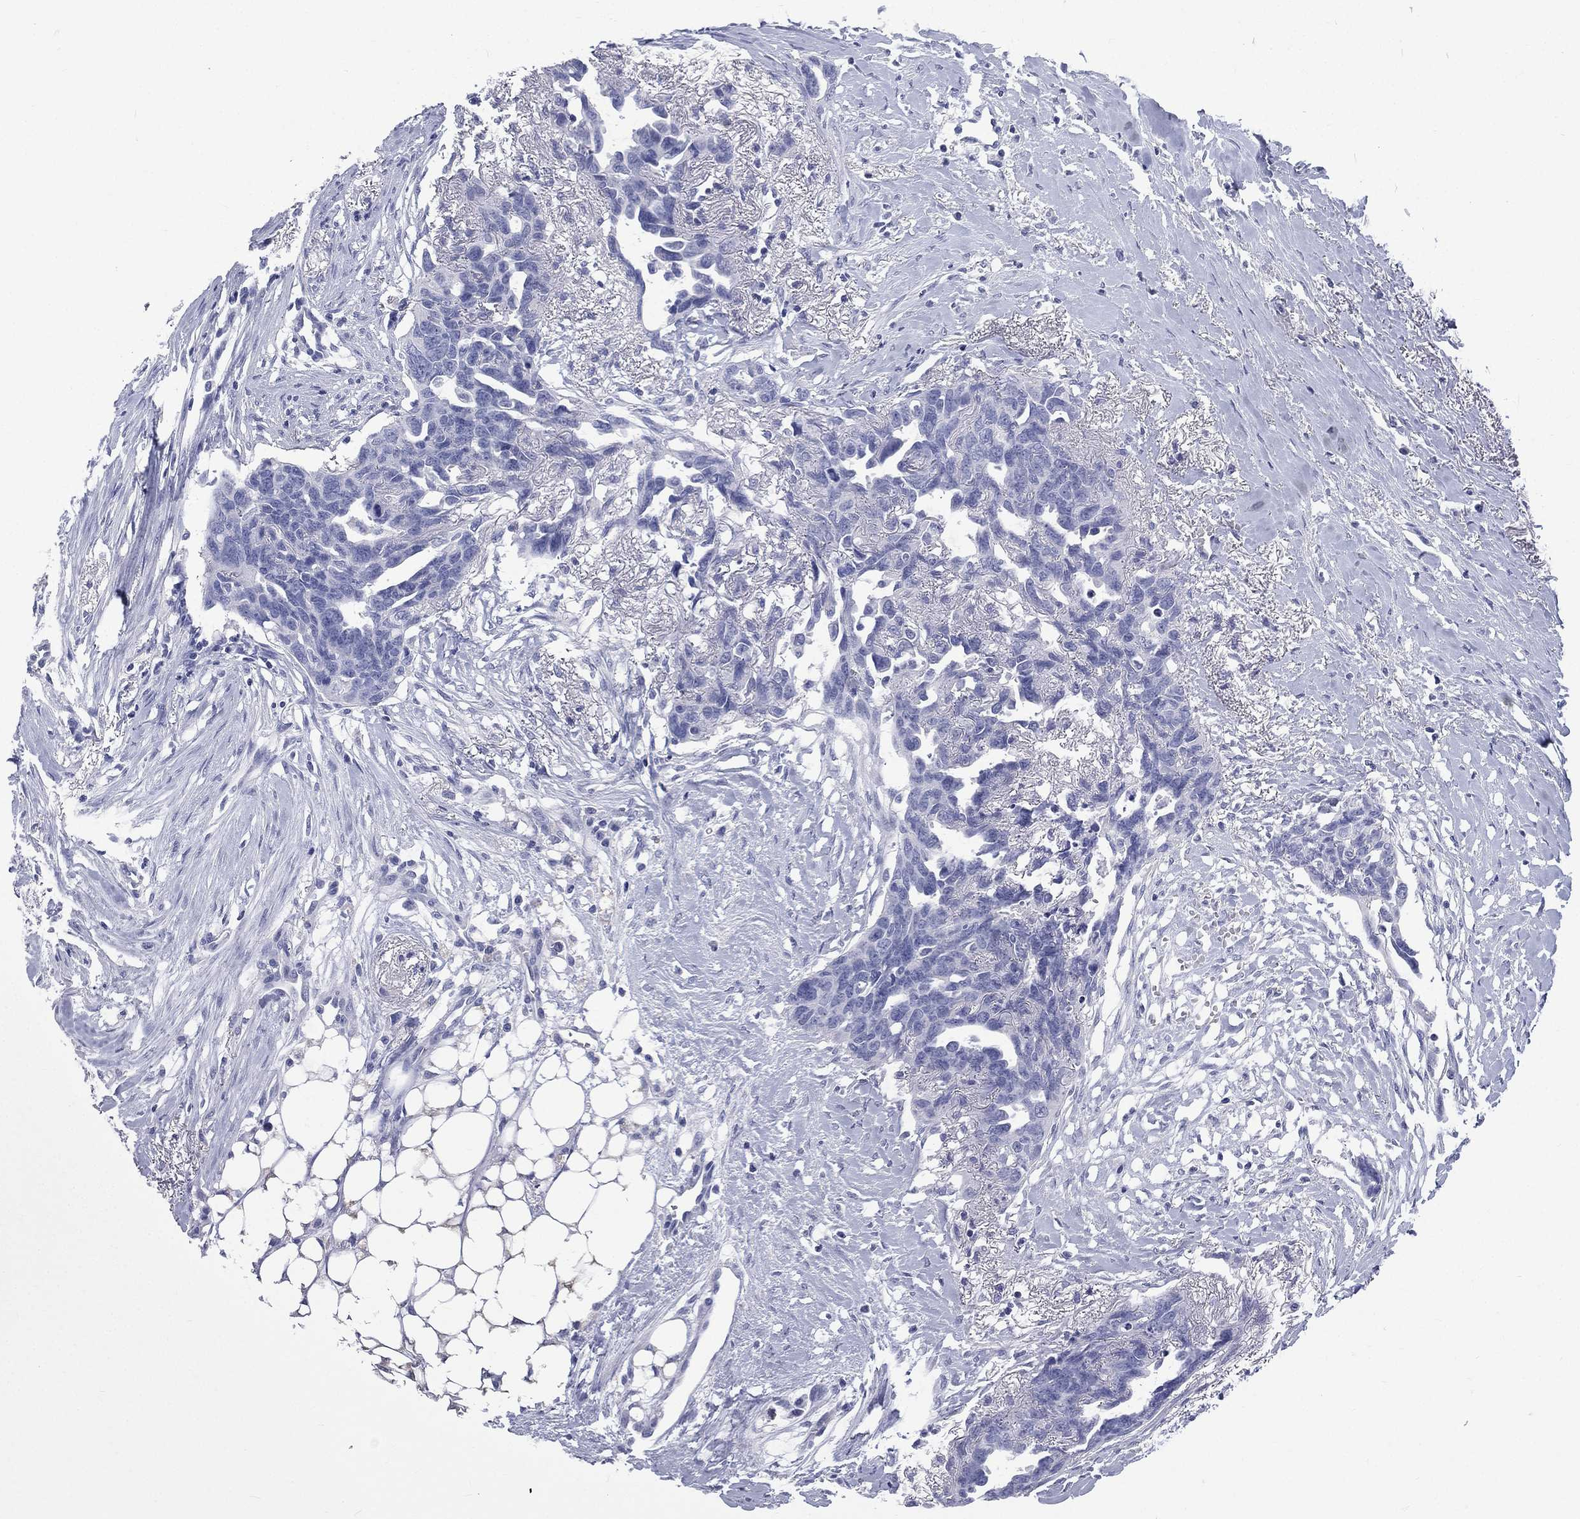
{"staining": {"intensity": "negative", "quantity": "none", "location": "none"}, "tissue": "ovarian cancer", "cell_type": "Tumor cells", "image_type": "cancer", "snomed": [{"axis": "morphology", "description": "Cystadenocarcinoma, serous, NOS"}, {"axis": "topography", "description": "Ovary"}], "caption": "Serous cystadenocarcinoma (ovarian) was stained to show a protein in brown. There is no significant expression in tumor cells.", "gene": "CES2", "patient": {"sex": "female", "age": 69}}